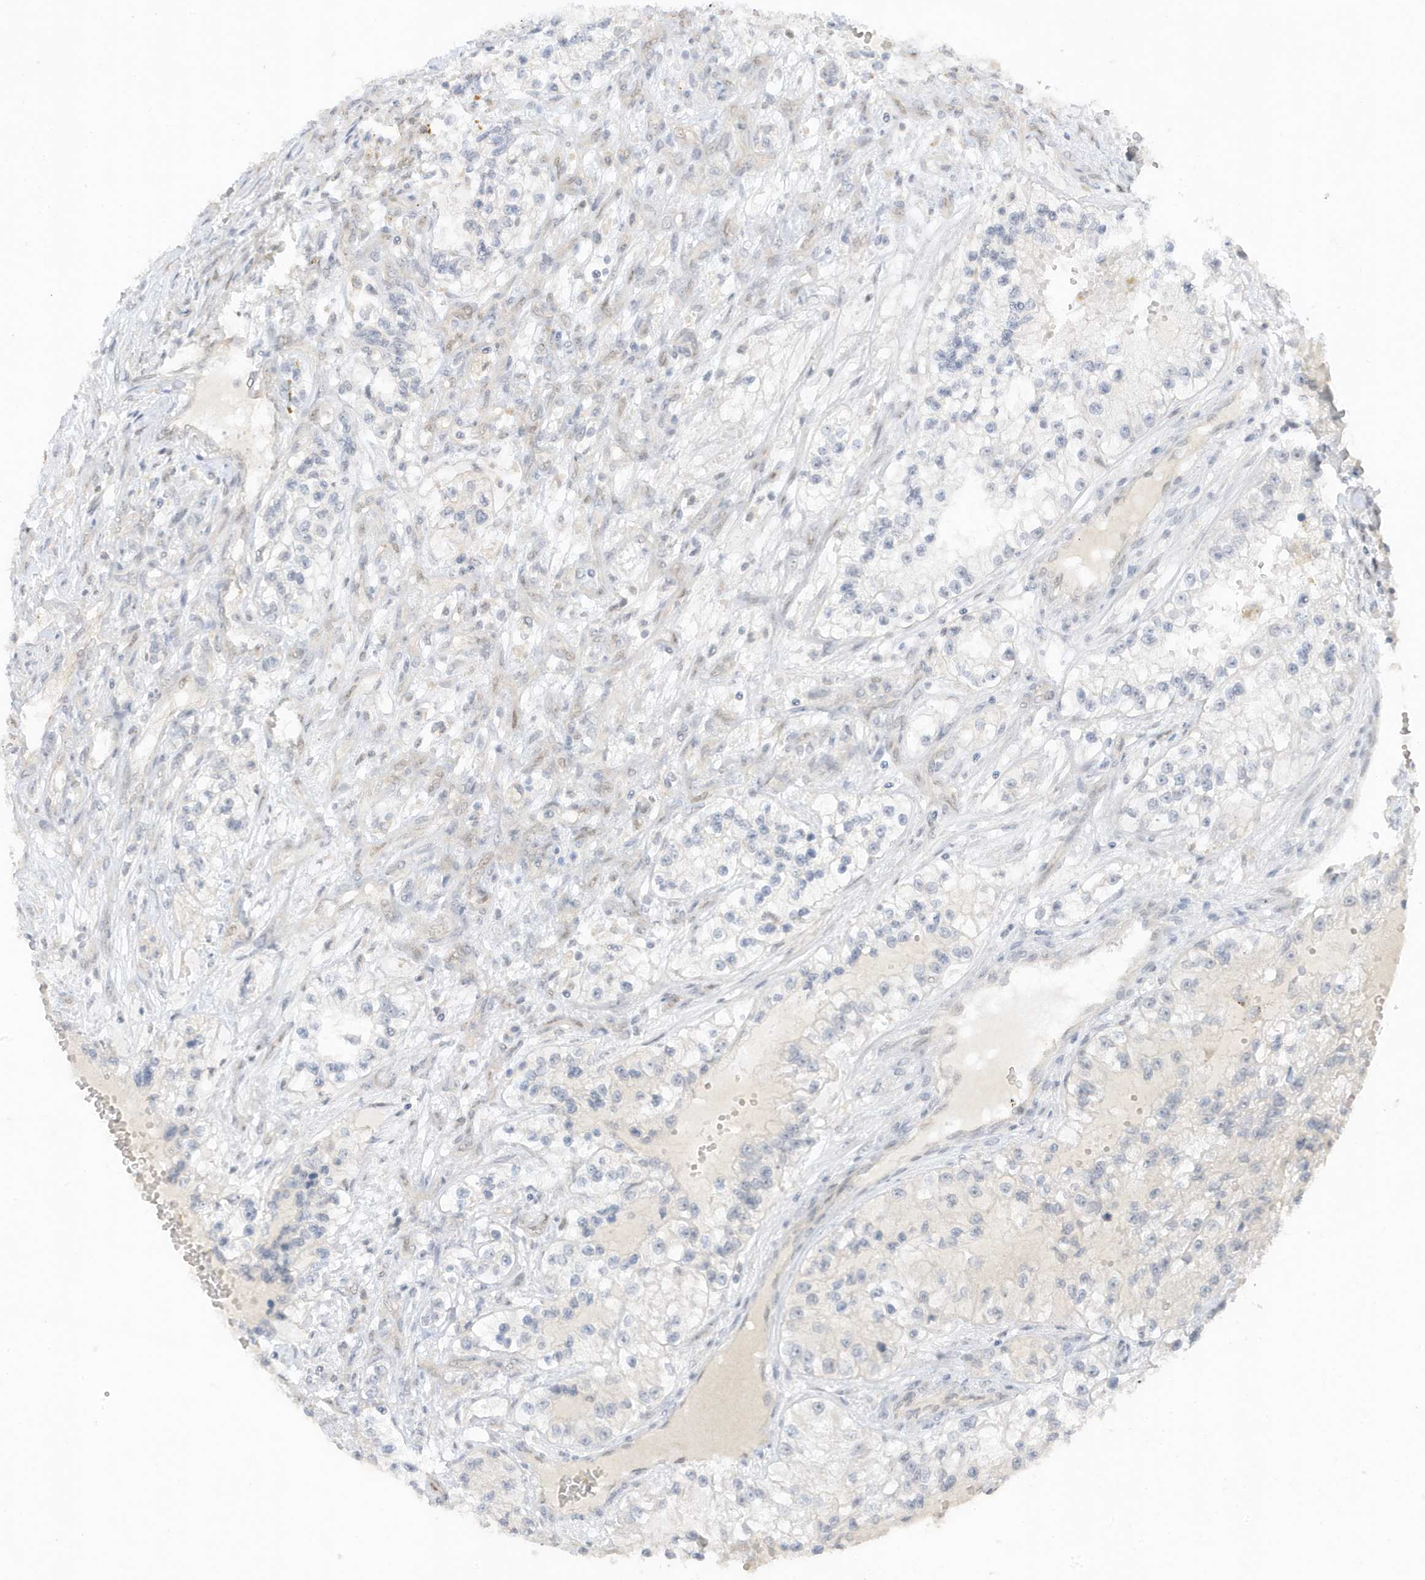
{"staining": {"intensity": "negative", "quantity": "none", "location": "none"}, "tissue": "renal cancer", "cell_type": "Tumor cells", "image_type": "cancer", "snomed": [{"axis": "morphology", "description": "Adenocarcinoma, NOS"}, {"axis": "topography", "description": "Kidney"}], "caption": "Protein analysis of renal cancer (adenocarcinoma) reveals no significant staining in tumor cells.", "gene": "MSL3", "patient": {"sex": "female", "age": 57}}